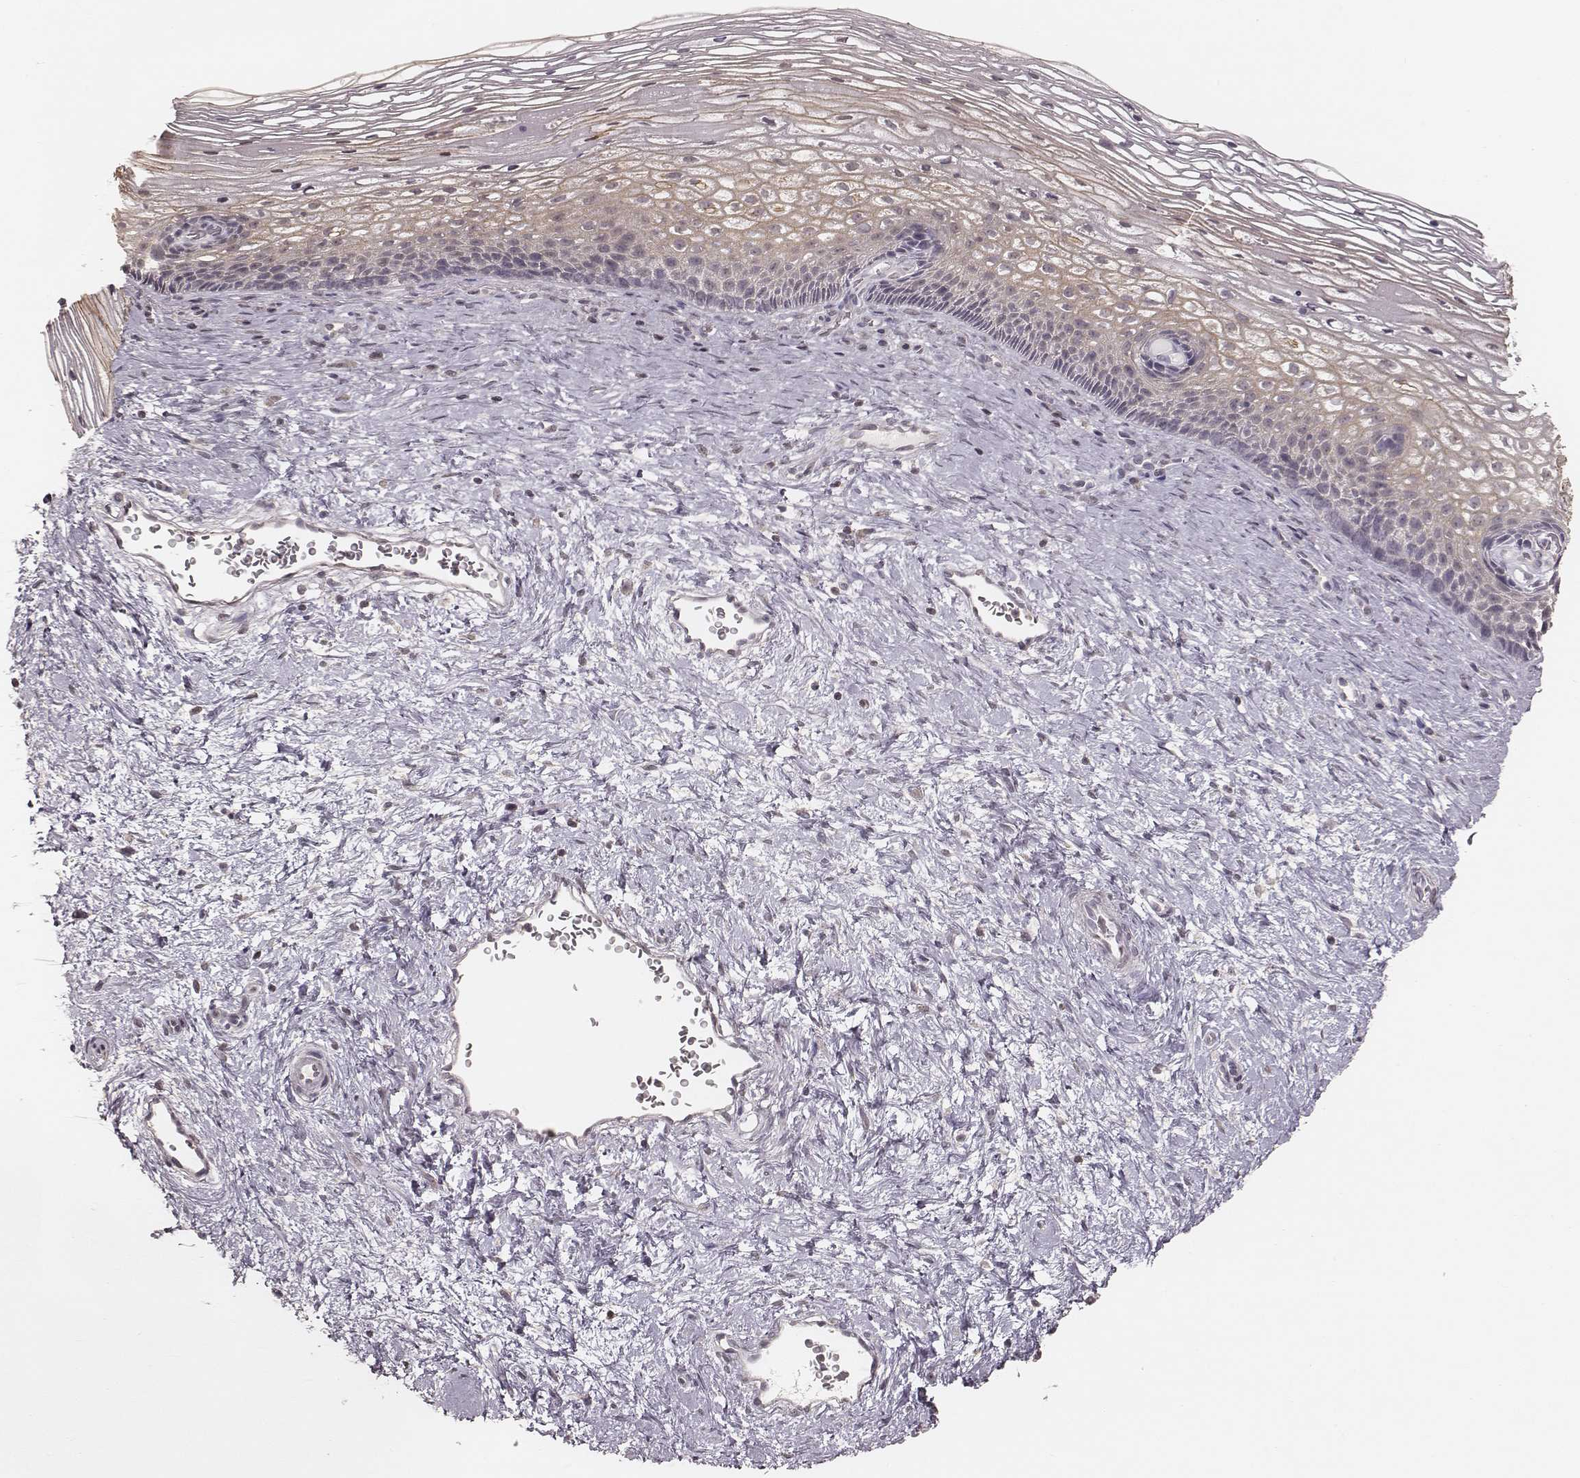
{"staining": {"intensity": "negative", "quantity": "none", "location": "none"}, "tissue": "cervix", "cell_type": "Glandular cells", "image_type": "normal", "snomed": [{"axis": "morphology", "description": "Normal tissue, NOS"}, {"axis": "topography", "description": "Cervix"}], "caption": "An IHC histopathology image of benign cervix is shown. There is no staining in glandular cells of cervix.", "gene": "LY6K", "patient": {"sex": "female", "age": 34}}